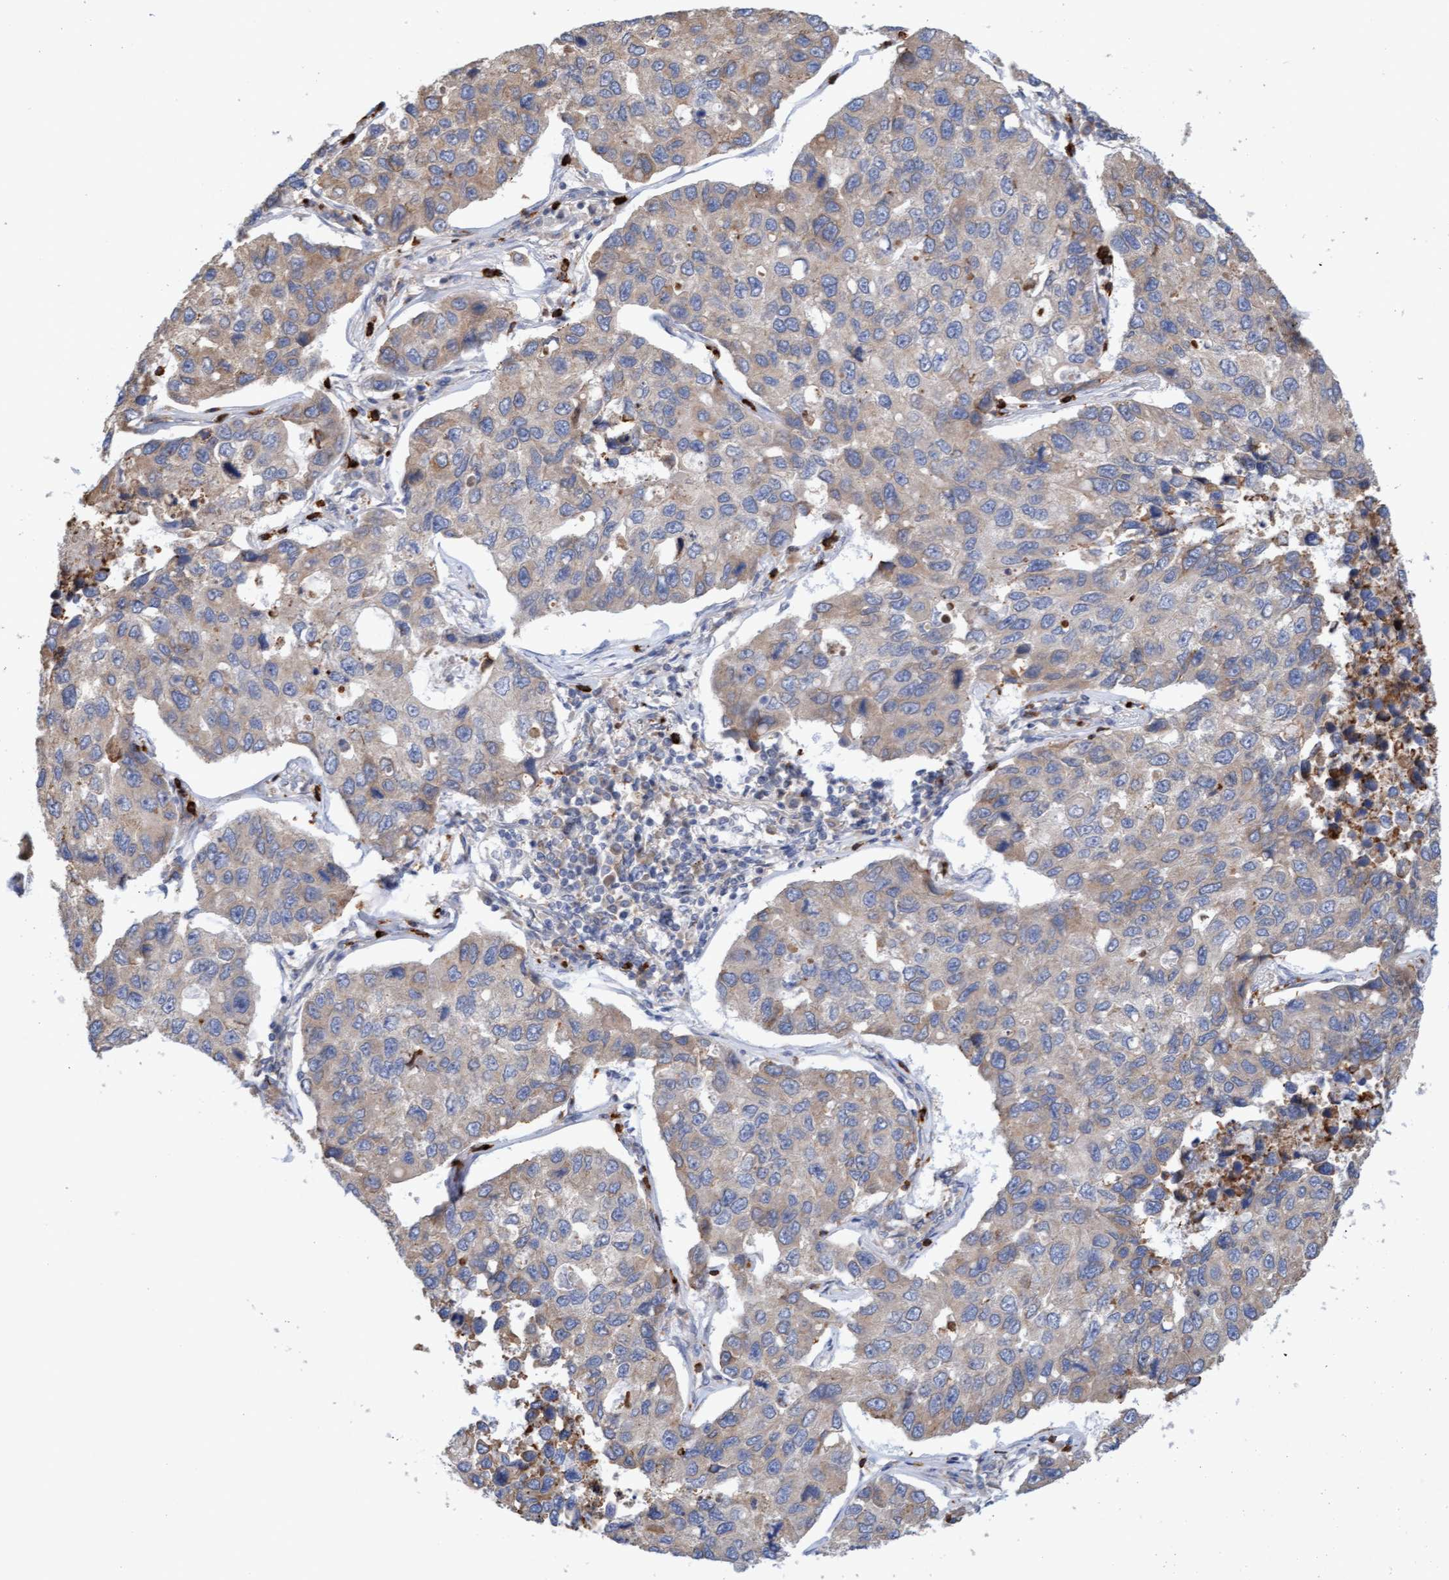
{"staining": {"intensity": "weak", "quantity": "<25%", "location": "cytoplasmic/membranous"}, "tissue": "lung cancer", "cell_type": "Tumor cells", "image_type": "cancer", "snomed": [{"axis": "morphology", "description": "Adenocarcinoma, NOS"}, {"axis": "topography", "description": "Lung"}], "caption": "The photomicrograph shows no significant expression in tumor cells of lung cancer.", "gene": "MMP8", "patient": {"sex": "male", "age": 64}}